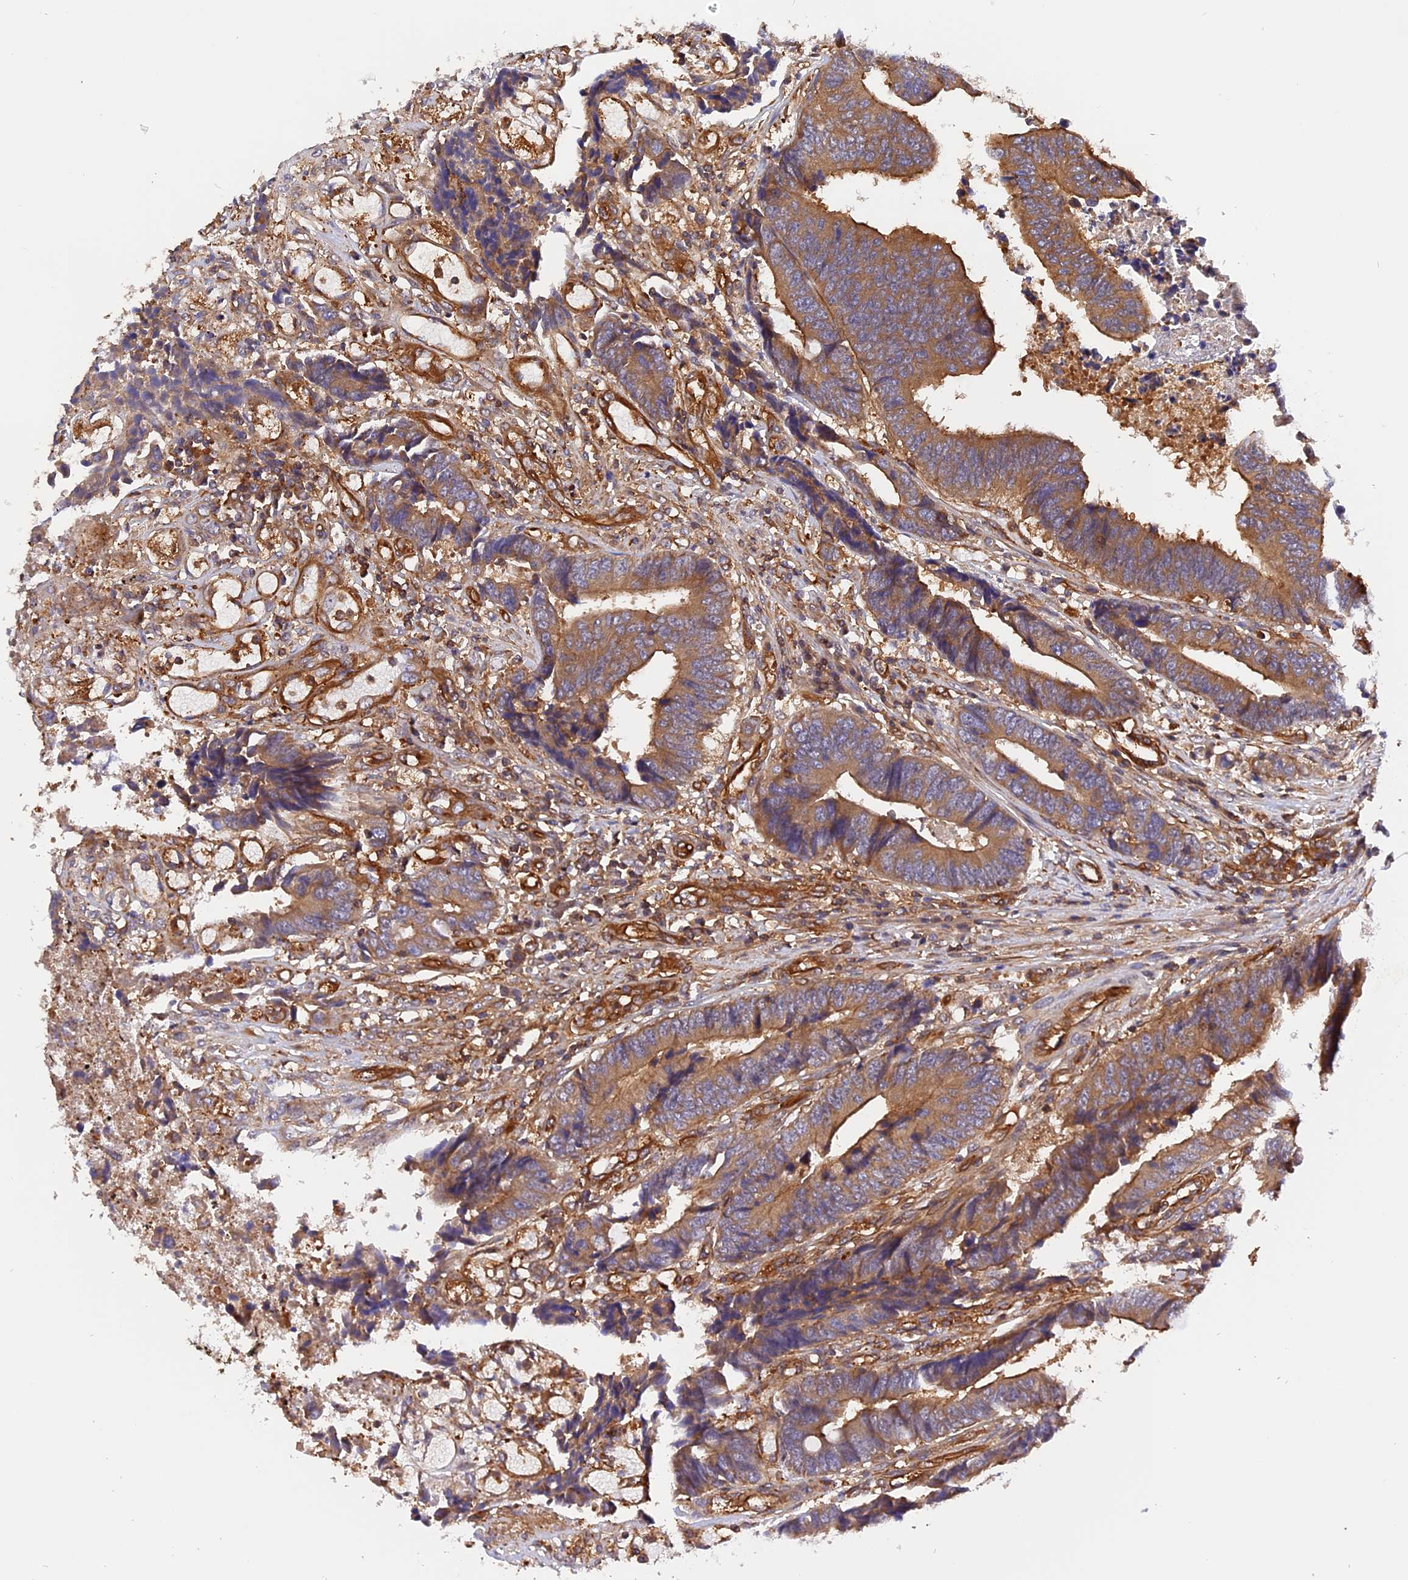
{"staining": {"intensity": "moderate", "quantity": ">75%", "location": "cytoplasmic/membranous"}, "tissue": "colorectal cancer", "cell_type": "Tumor cells", "image_type": "cancer", "snomed": [{"axis": "morphology", "description": "Adenocarcinoma, NOS"}, {"axis": "topography", "description": "Rectum"}], "caption": "Approximately >75% of tumor cells in adenocarcinoma (colorectal) demonstrate moderate cytoplasmic/membranous protein staining as visualized by brown immunohistochemical staining.", "gene": "C5orf22", "patient": {"sex": "male", "age": 84}}